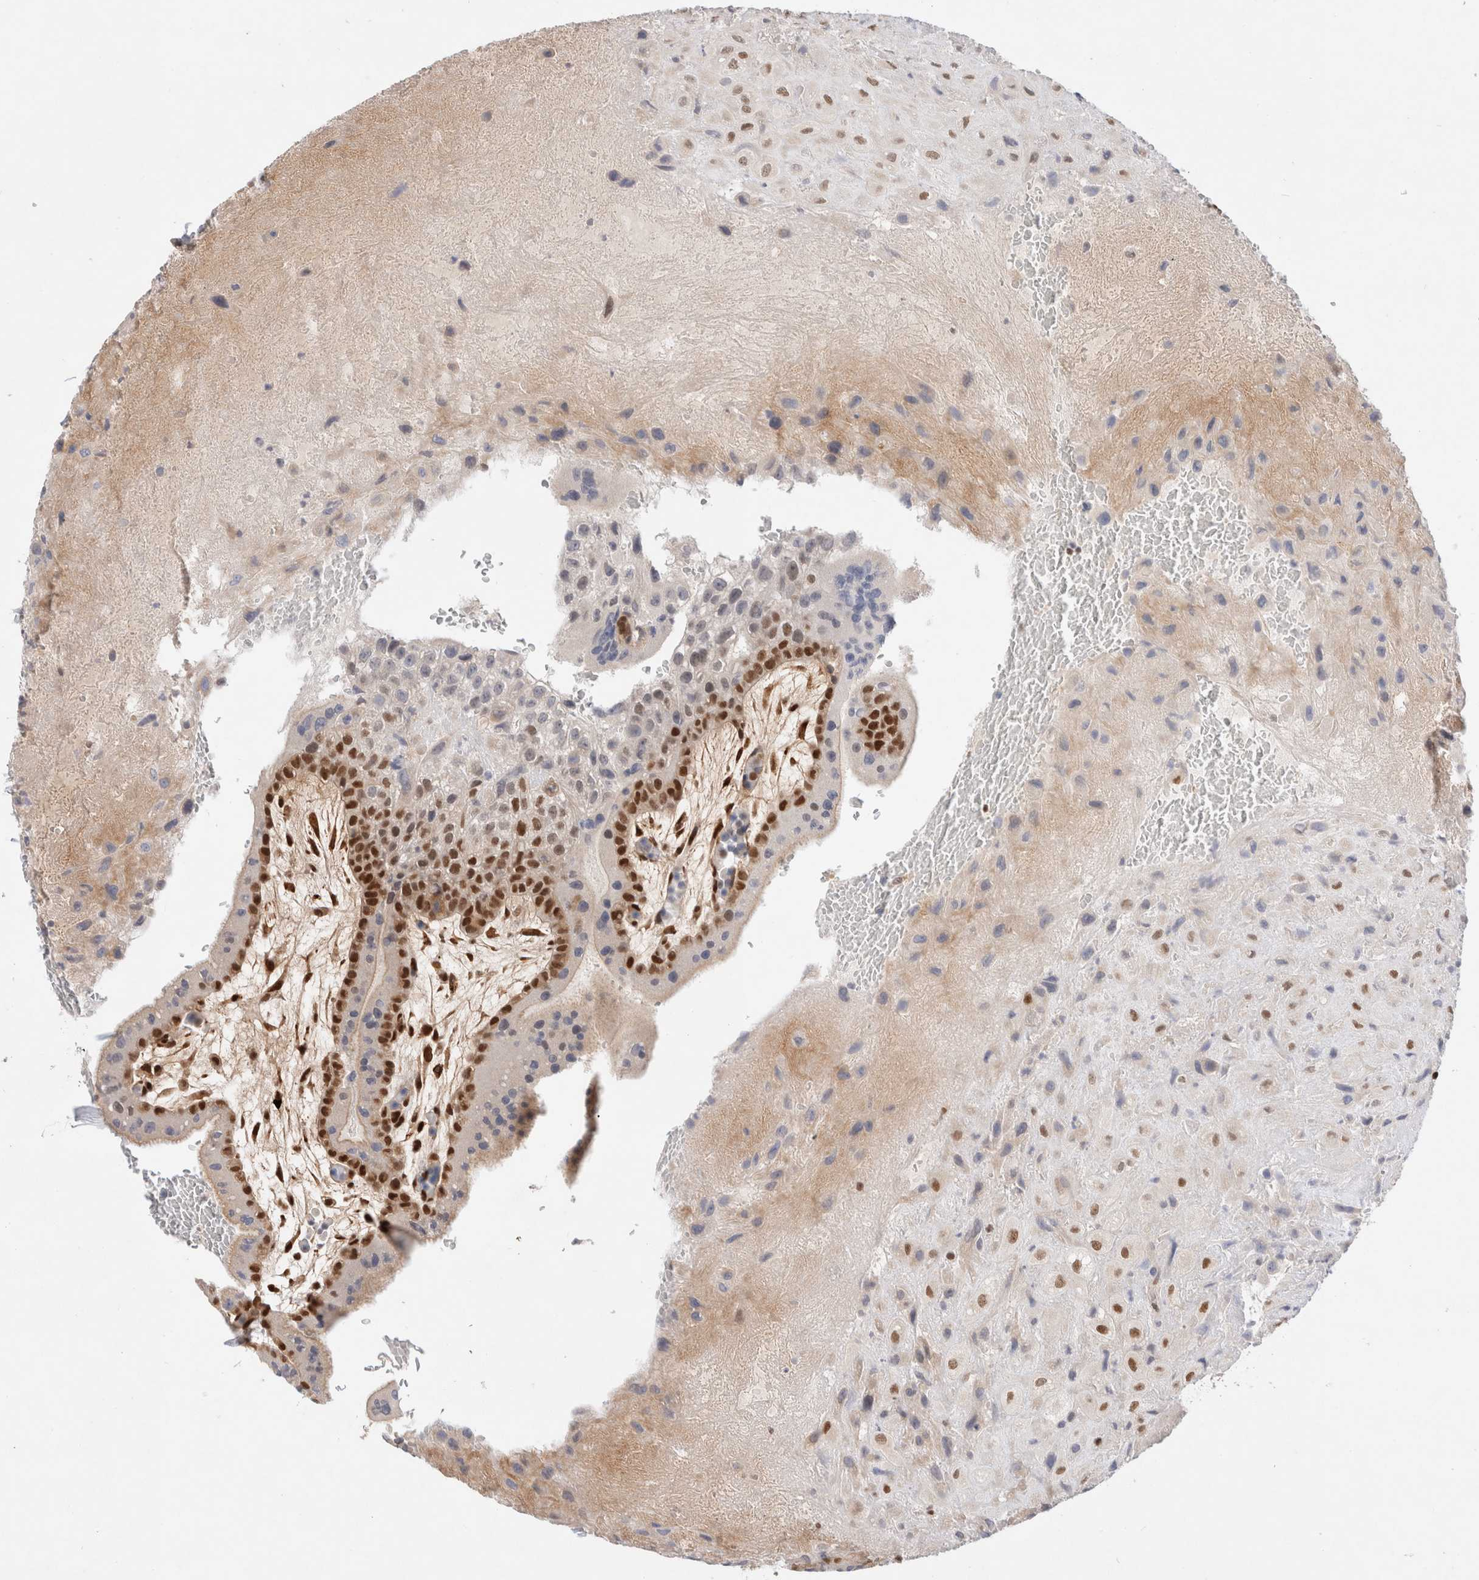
{"staining": {"intensity": "moderate", "quantity": "25%-75%", "location": "nuclear"}, "tissue": "placenta", "cell_type": "Decidual cells", "image_type": "normal", "snomed": [{"axis": "morphology", "description": "Normal tissue, NOS"}, {"axis": "topography", "description": "Placenta"}], "caption": "Immunohistochemistry (DAB) staining of unremarkable human placenta reveals moderate nuclear protein positivity in about 25%-75% of decidual cells.", "gene": "GTF2I", "patient": {"sex": "female", "age": 35}}